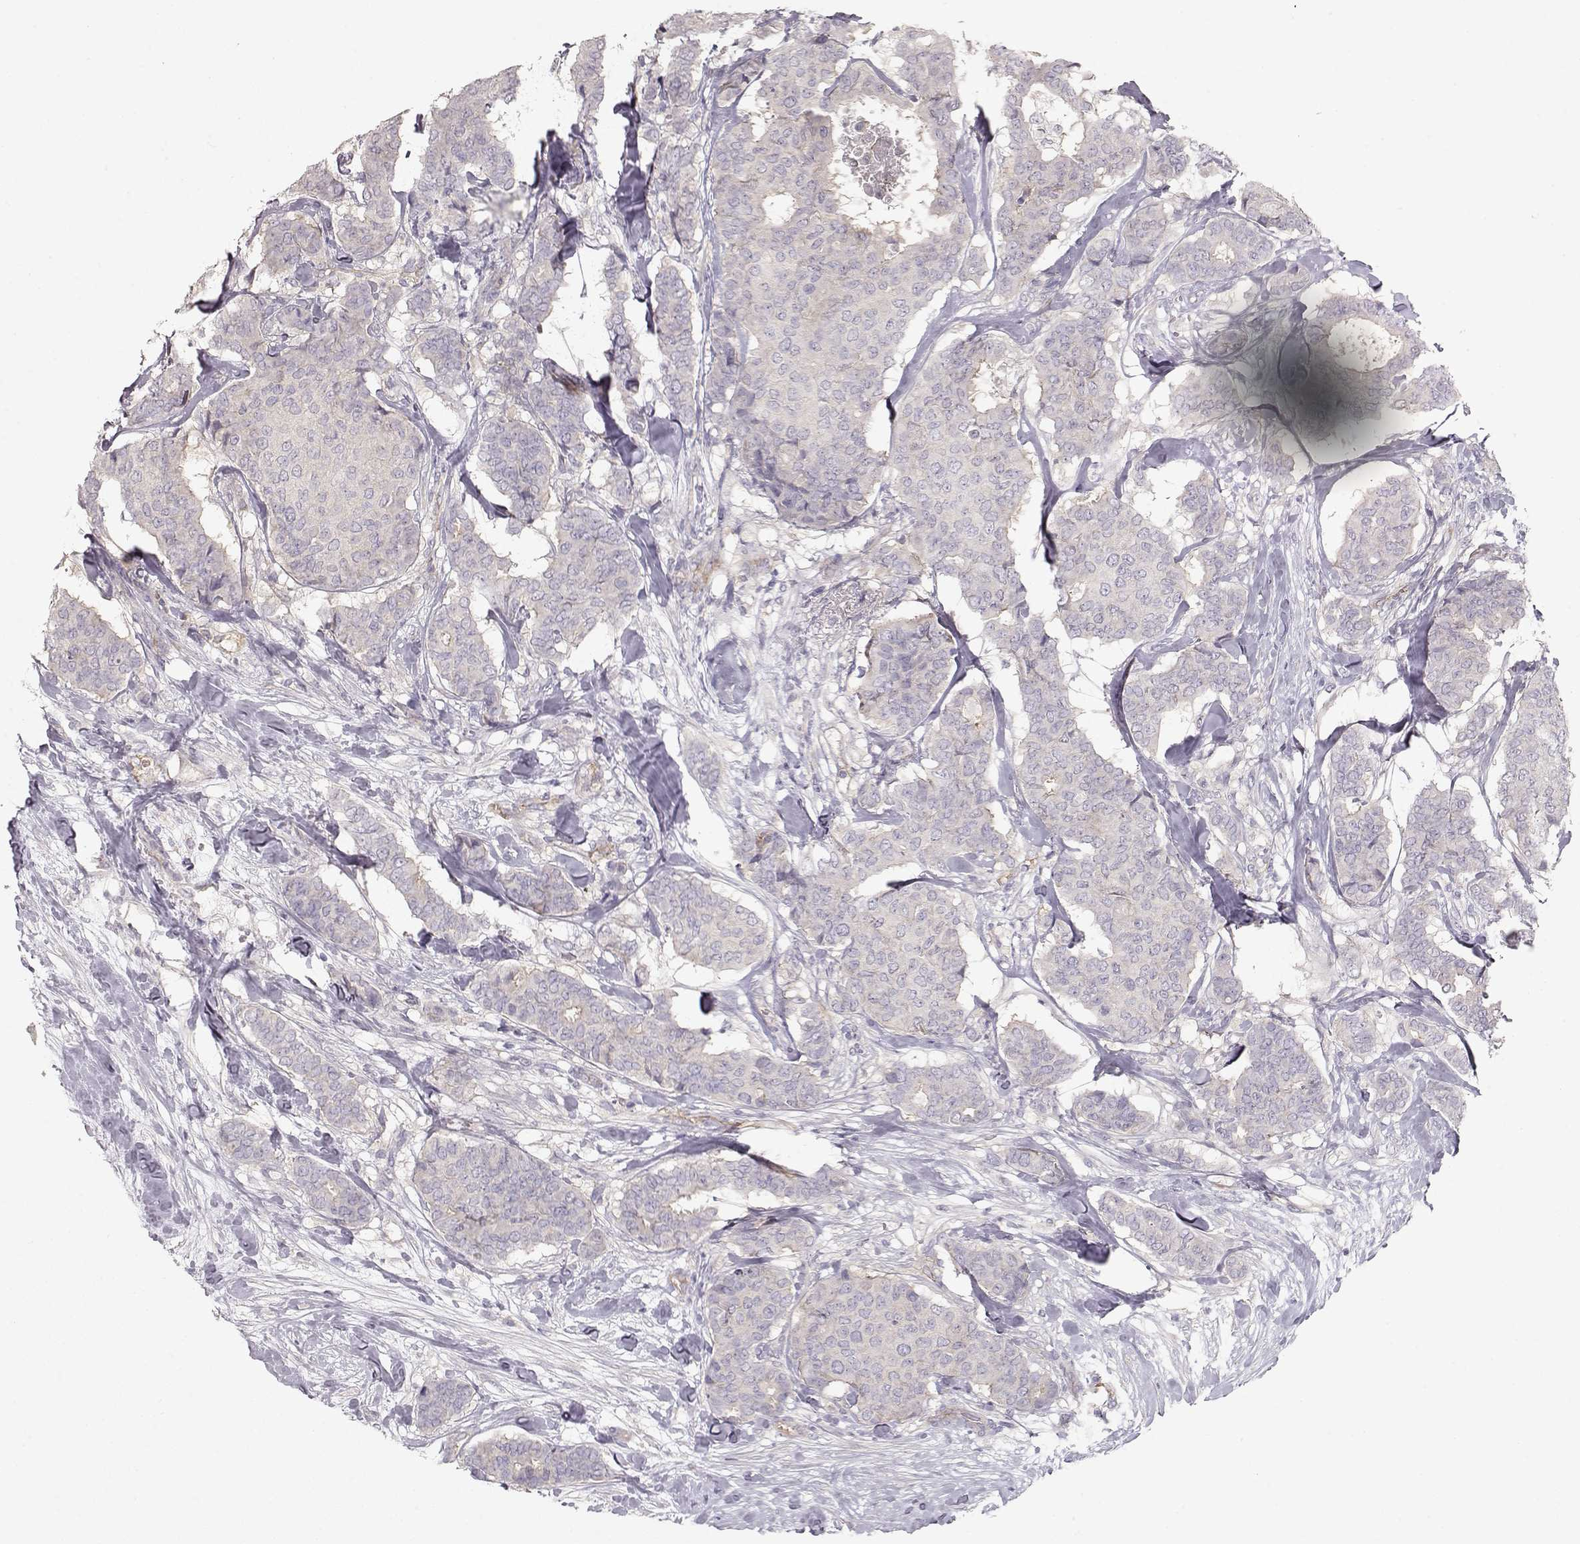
{"staining": {"intensity": "negative", "quantity": "none", "location": "none"}, "tissue": "breast cancer", "cell_type": "Tumor cells", "image_type": "cancer", "snomed": [{"axis": "morphology", "description": "Duct carcinoma"}, {"axis": "topography", "description": "Breast"}], "caption": "Micrograph shows no protein staining in tumor cells of breast cancer tissue. (DAB (3,3'-diaminobenzidine) immunohistochemistry (IHC), high magnification).", "gene": "ARHGAP8", "patient": {"sex": "female", "age": 75}}